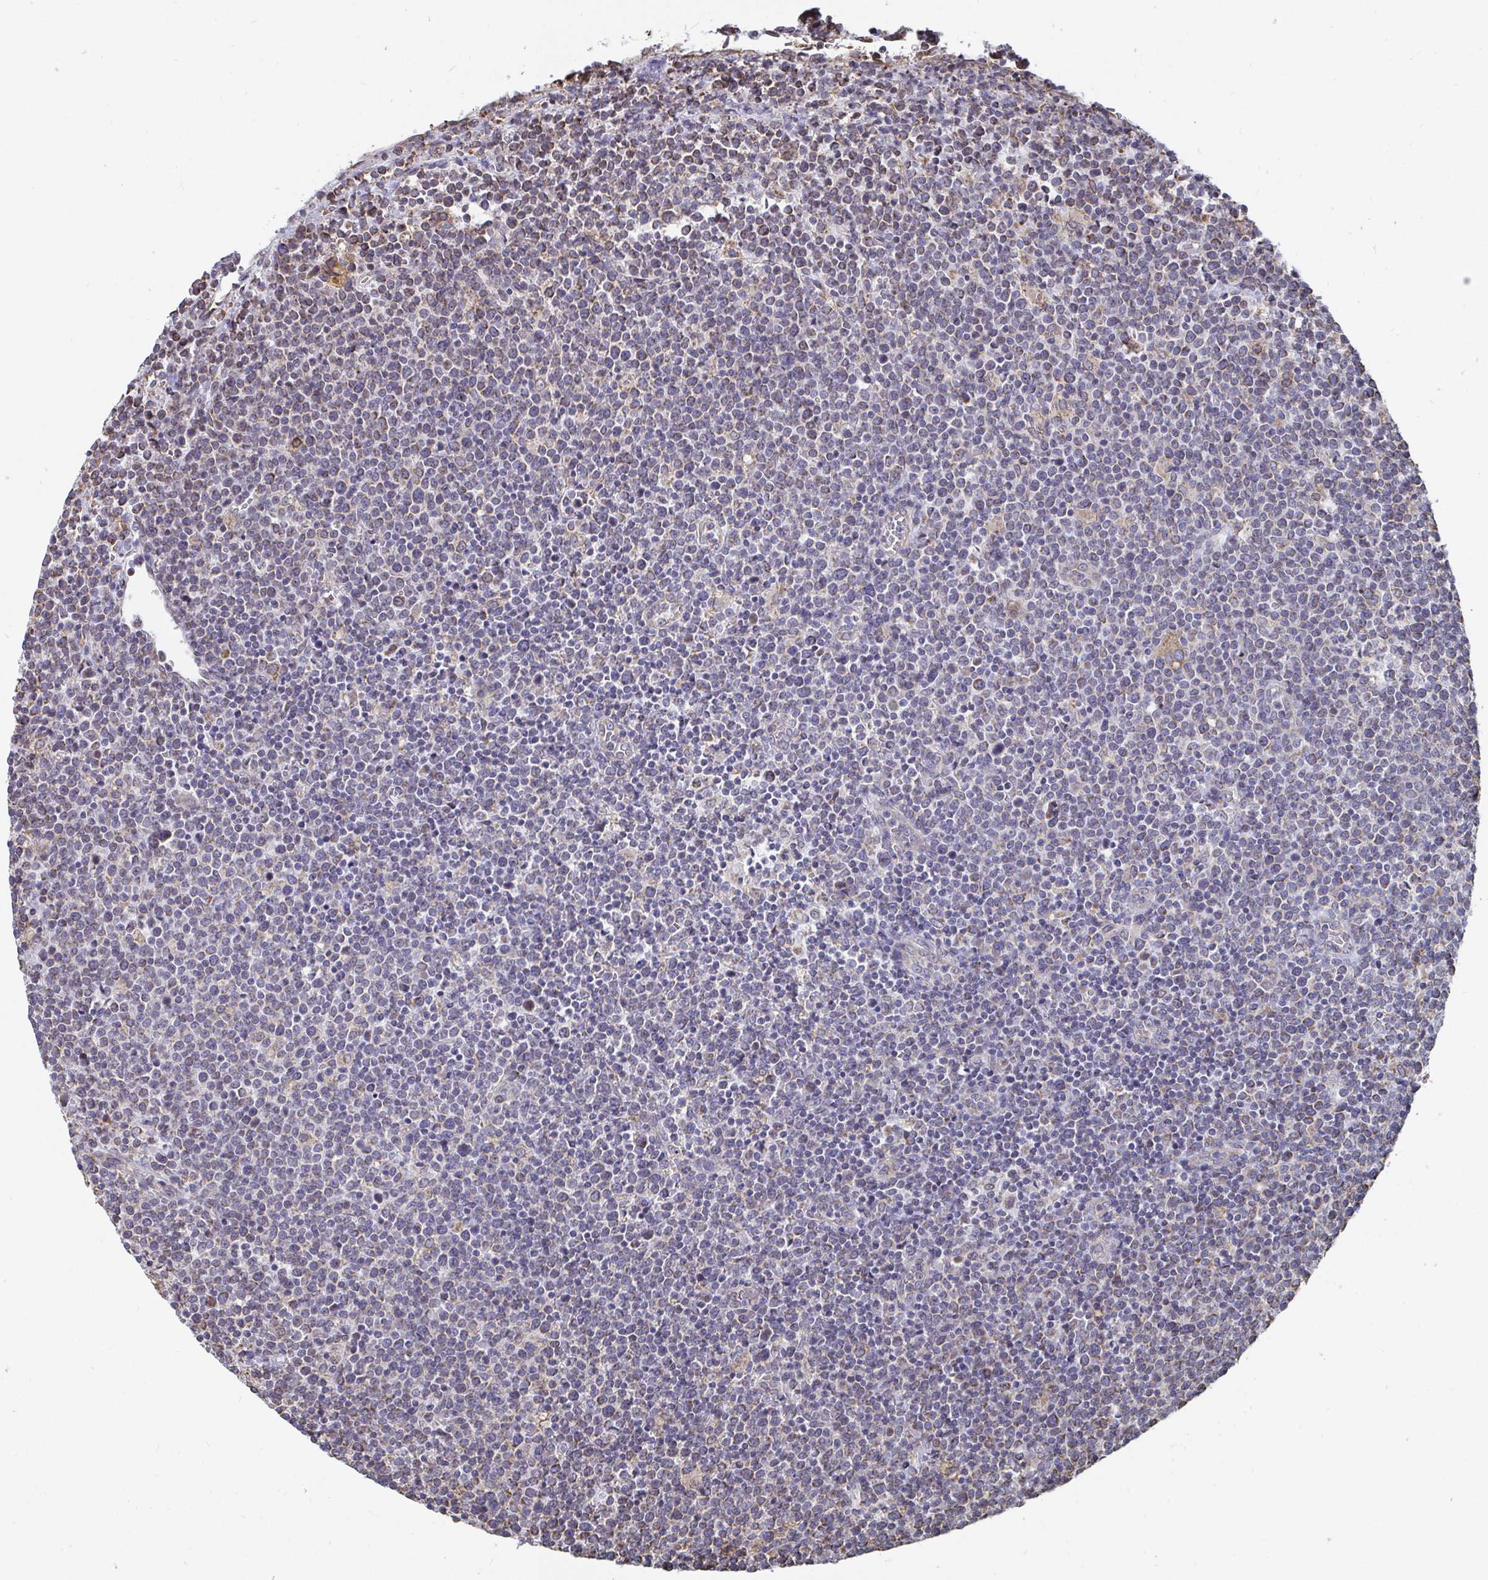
{"staining": {"intensity": "weak", "quantity": "<25%", "location": "cytoplasmic/membranous"}, "tissue": "lymphoma", "cell_type": "Tumor cells", "image_type": "cancer", "snomed": [{"axis": "morphology", "description": "Malignant lymphoma, non-Hodgkin's type, High grade"}, {"axis": "topography", "description": "Lymph node"}], "caption": "Immunohistochemistry (IHC) photomicrograph of malignant lymphoma, non-Hodgkin's type (high-grade) stained for a protein (brown), which demonstrates no expression in tumor cells.", "gene": "ELAVL1", "patient": {"sex": "male", "age": 61}}